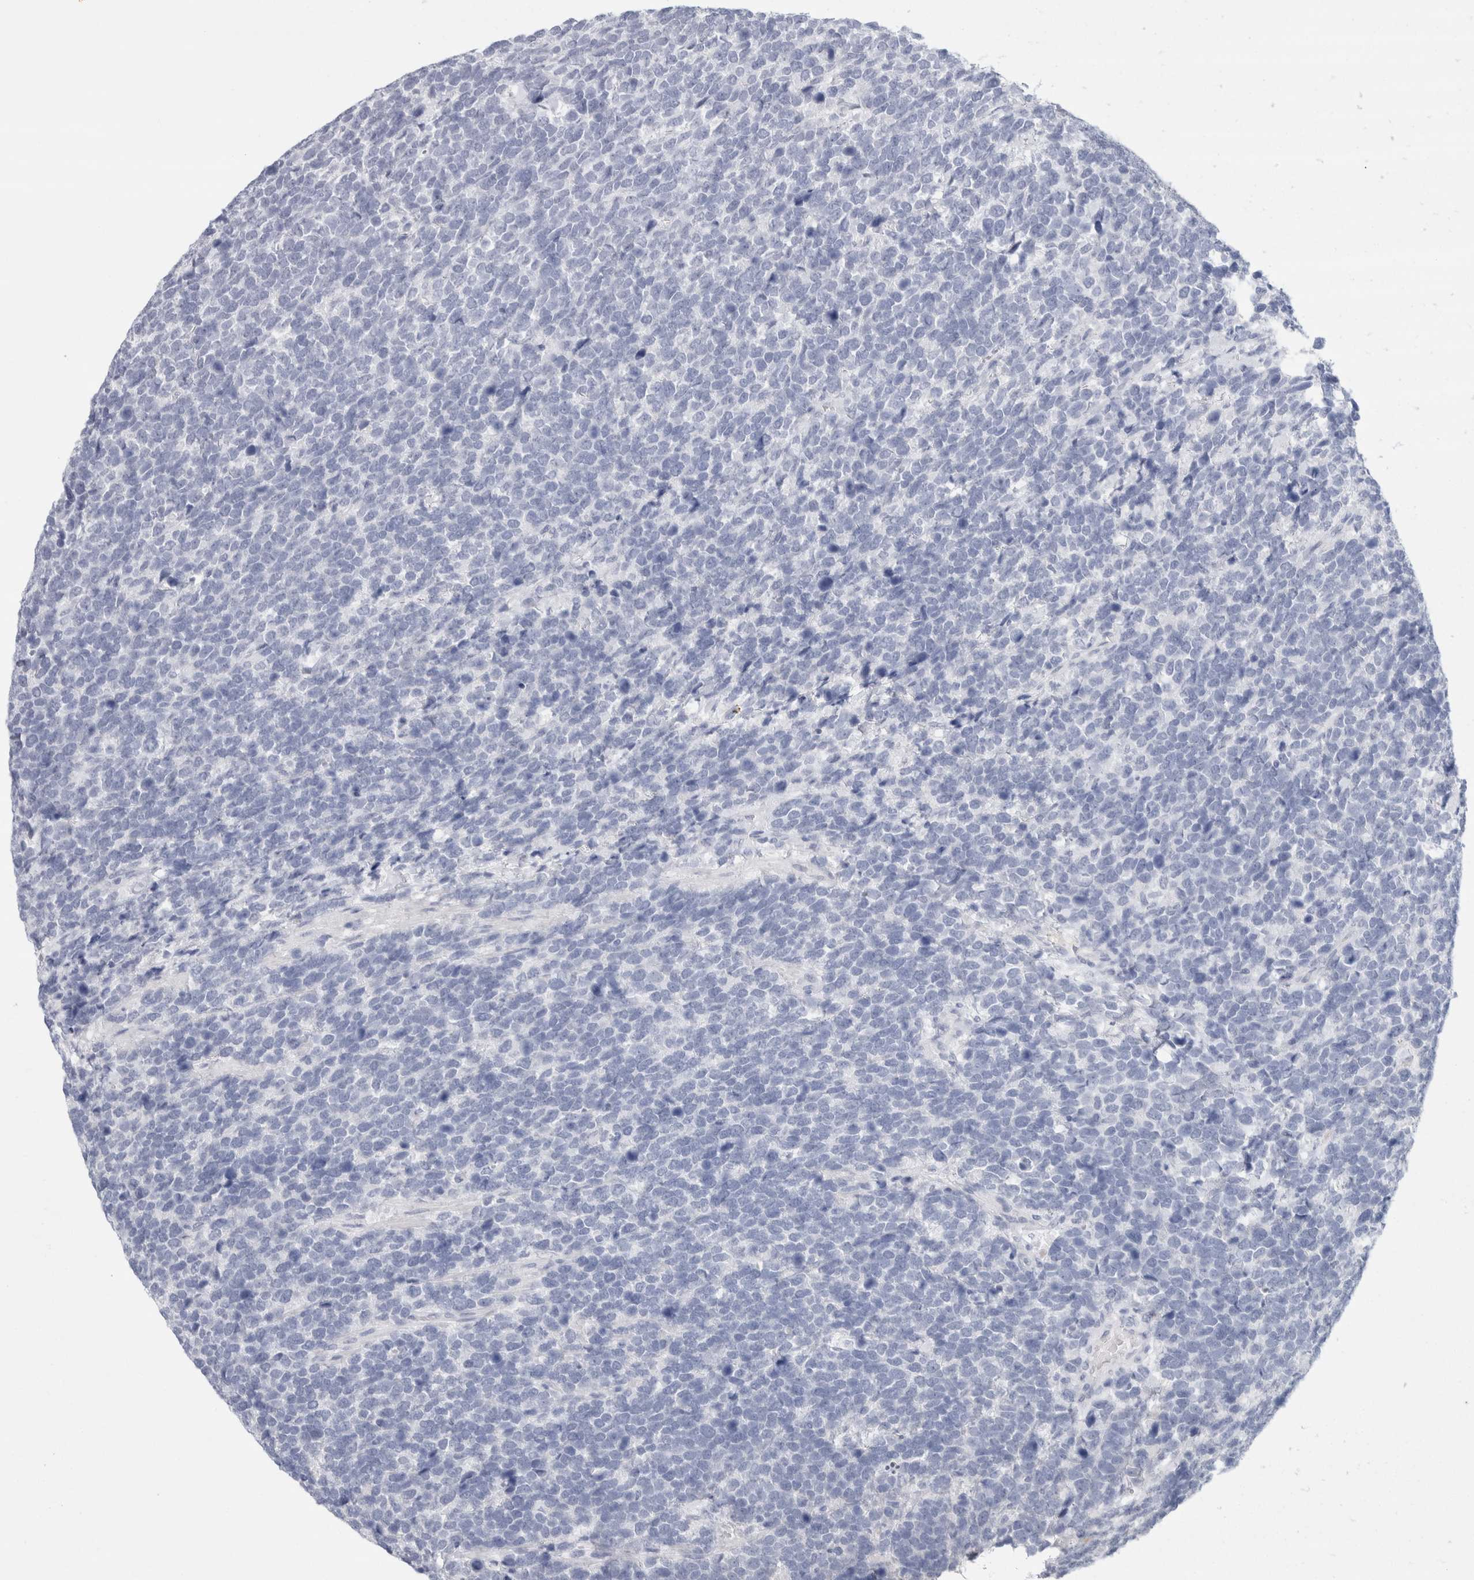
{"staining": {"intensity": "negative", "quantity": "none", "location": "none"}, "tissue": "urothelial cancer", "cell_type": "Tumor cells", "image_type": "cancer", "snomed": [{"axis": "morphology", "description": "Urothelial carcinoma, High grade"}, {"axis": "topography", "description": "Urinary bladder"}], "caption": "Immunohistochemical staining of urothelial carcinoma (high-grade) demonstrates no significant positivity in tumor cells. The staining is performed using DAB (3,3'-diaminobenzidine) brown chromogen with nuclei counter-stained in using hematoxylin.", "gene": "IL6", "patient": {"sex": "female", "age": 82}}